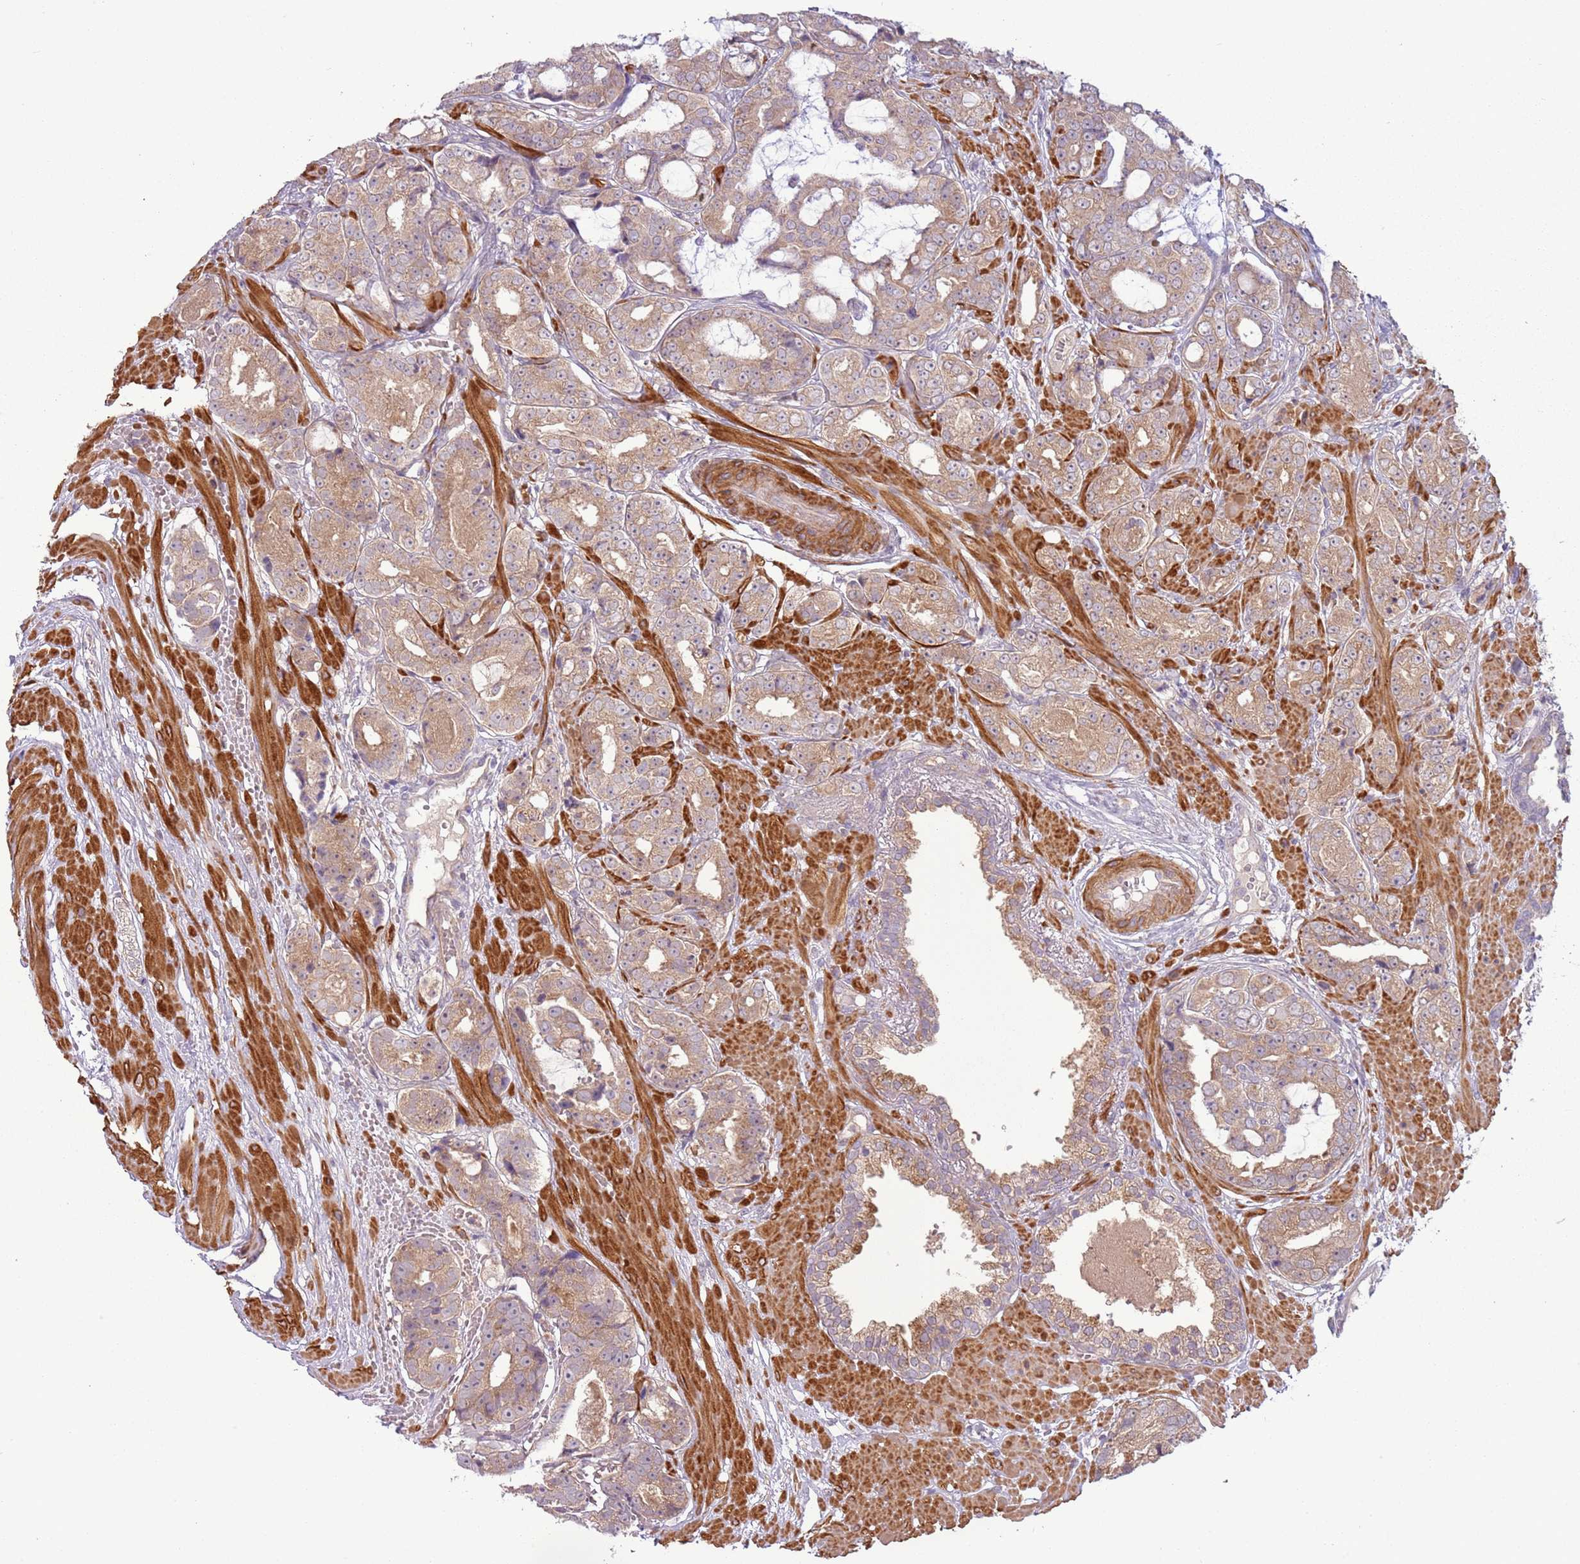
{"staining": {"intensity": "weak", "quantity": ">75%", "location": "cytoplasmic/membranous"}, "tissue": "prostate cancer", "cell_type": "Tumor cells", "image_type": "cancer", "snomed": [{"axis": "morphology", "description": "Adenocarcinoma, High grade"}, {"axis": "topography", "description": "Prostate"}], "caption": "A low amount of weak cytoplasmic/membranous staining is seen in approximately >75% of tumor cells in prostate cancer (high-grade adenocarcinoma) tissue.", "gene": "DTD2", "patient": {"sex": "male", "age": 71}}